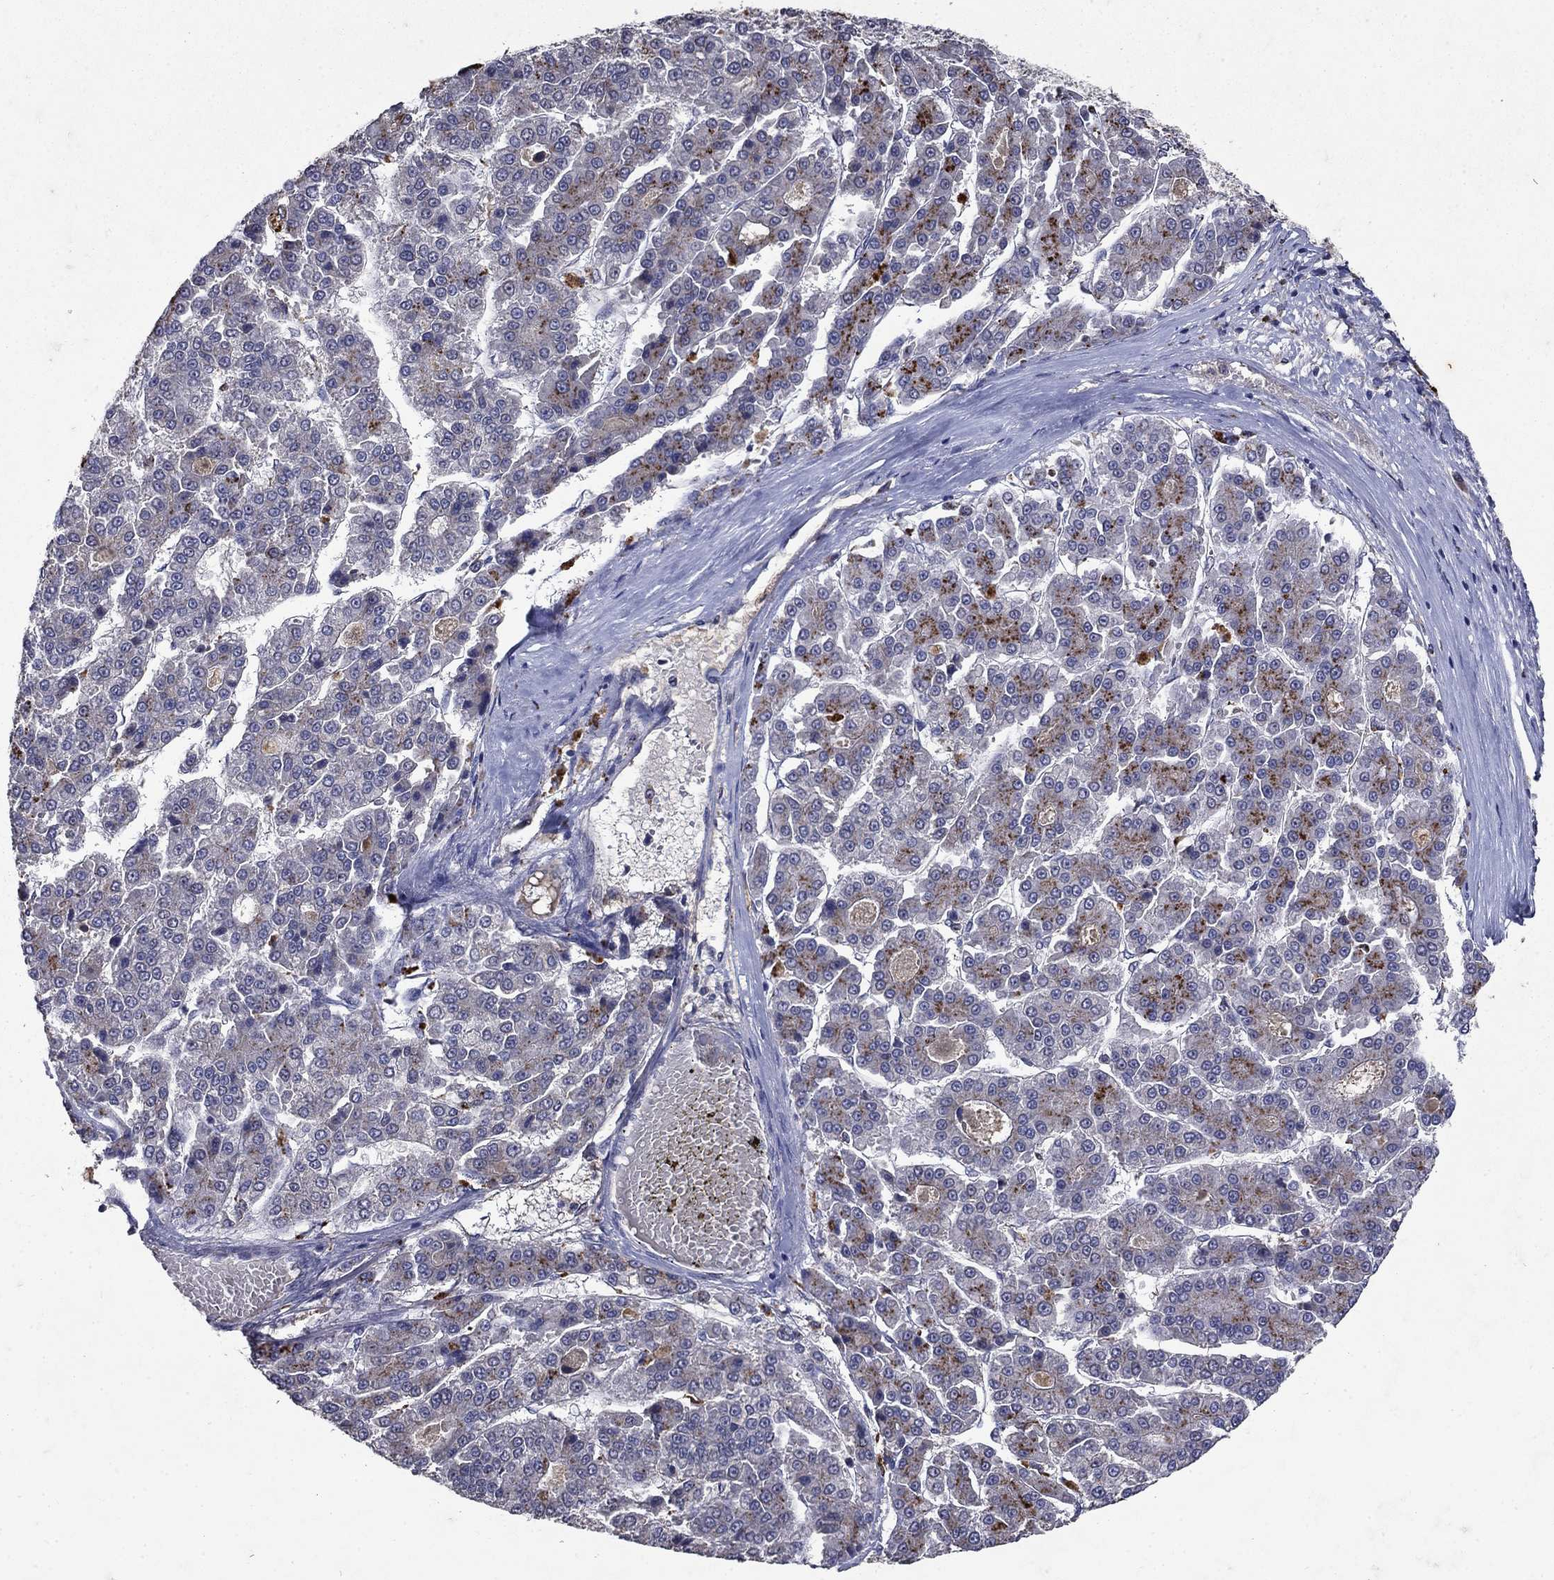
{"staining": {"intensity": "strong", "quantity": "<25%", "location": "cytoplasmic/membranous"}, "tissue": "liver cancer", "cell_type": "Tumor cells", "image_type": "cancer", "snomed": [{"axis": "morphology", "description": "Carcinoma, Hepatocellular, NOS"}, {"axis": "topography", "description": "Liver"}], "caption": "Liver cancer (hepatocellular carcinoma) was stained to show a protein in brown. There is medium levels of strong cytoplasmic/membranous staining in about <25% of tumor cells. The staining is performed using DAB brown chromogen to label protein expression. The nuclei are counter-stained blue using hematoxylin.", "gene": "NPC2", "patient": {"sex": "male", "age": 70}}